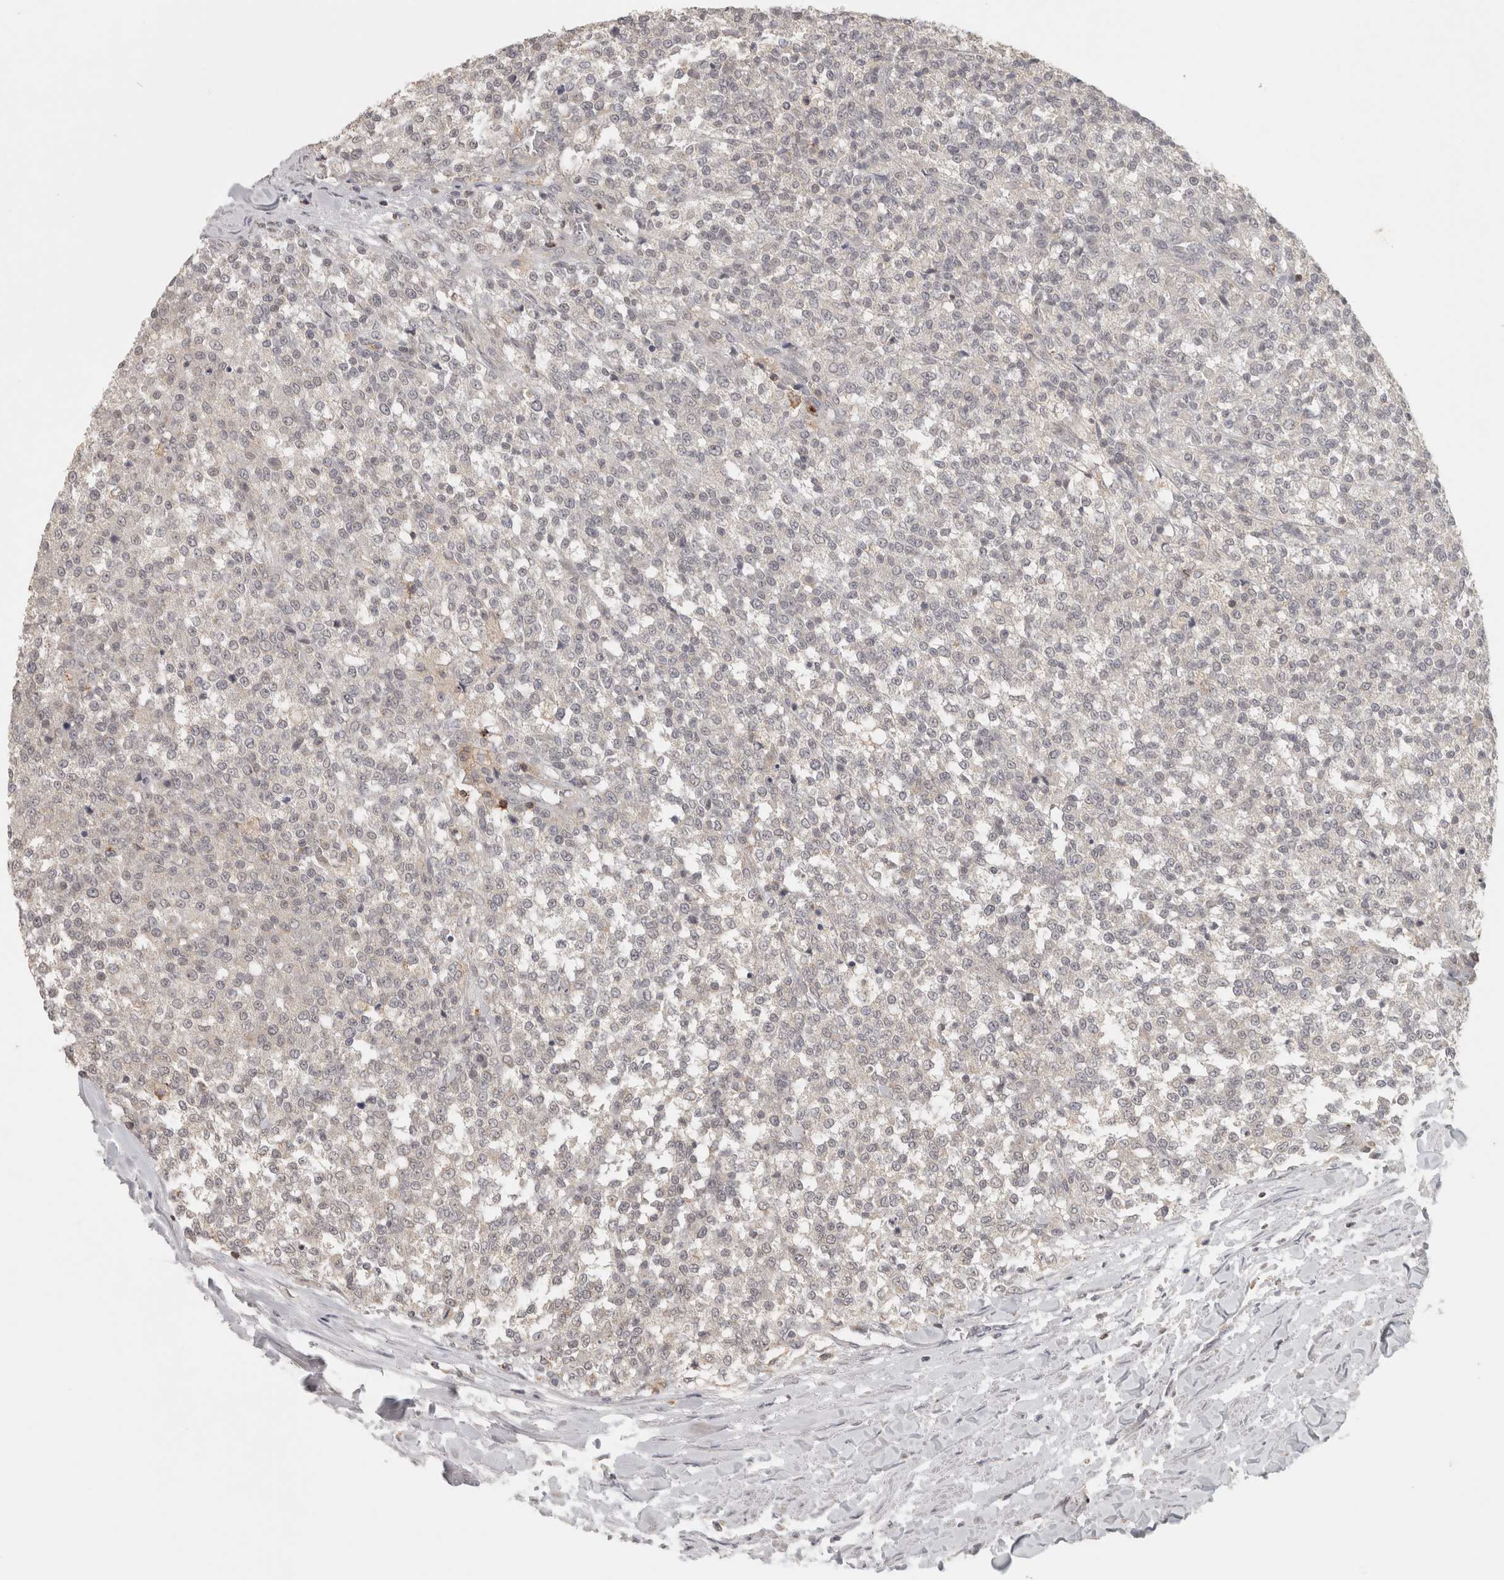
{"staining": {"intensity": "negative", "quantity": "none", "location": "none"}, "tissue": "testis cancer", "cell_type": "Tumor cells", "image_type": "cancer", "snomed": [{"axis": "morphology", "description": "Seminoma, NOS"}, {"axis": "topography", "description": "Testis"}], "caption": "DAB immunohistochemical staining of human seminoma (testis) shows no significant positivity in tumor cells. The staining is performed using DAB brown chromogen with nuclei counter-stained in using hematoxylin.", "gene": "HAVCR2", "patient": {"sex": "male", "age": 59}}